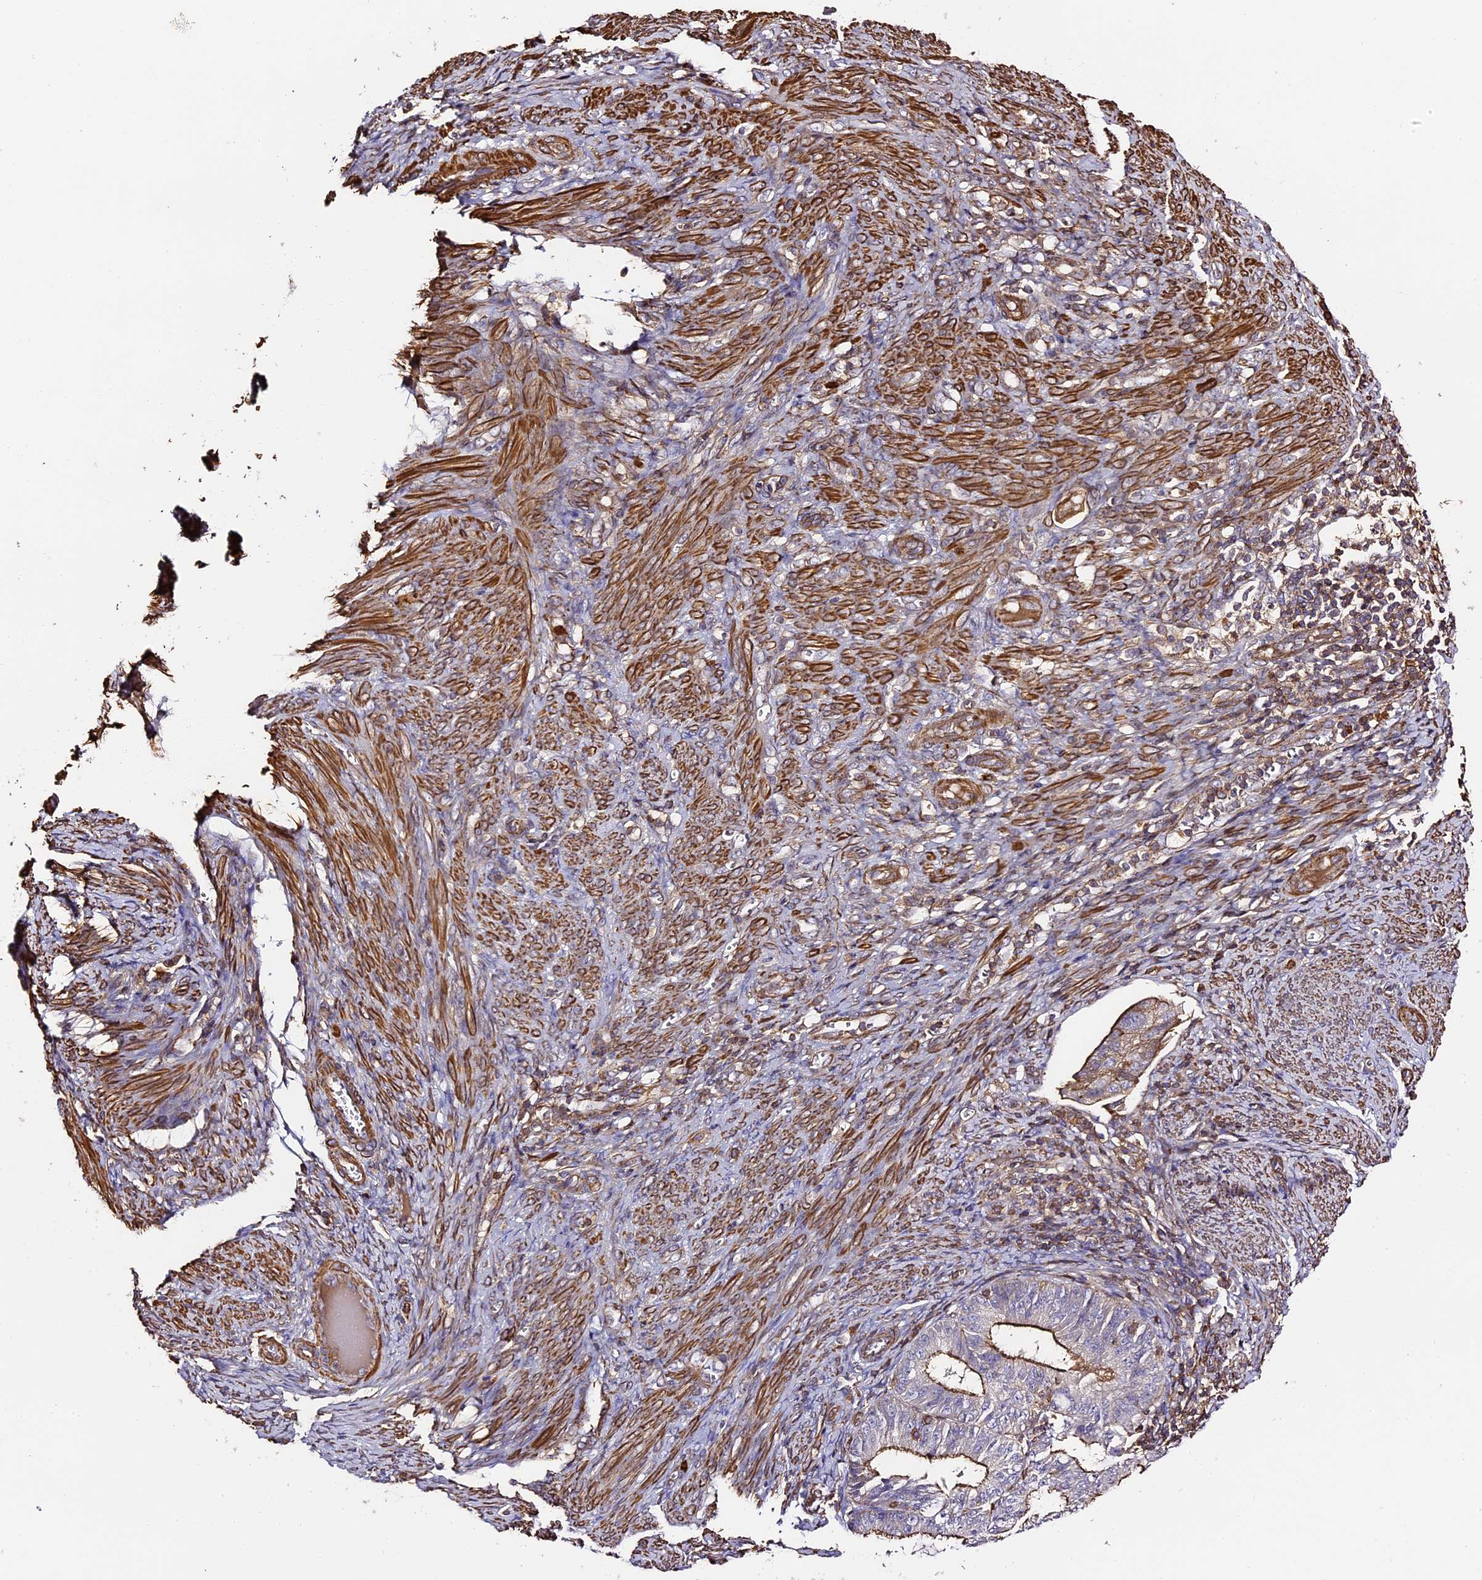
{"staining": {"intensity": "moderate", "quantity": "25%-75%", "location": "cytoplasmic/membranous"}, "tissue": "endometrial cancer", "cell_type": "Tumor cells", "image_type": "cancer", "snomed": [{"axis": "morphology", "description": "Adenocarcinoma, NOS"}, {"axis": "topography", "description": "Endometrium"}], "caption": "There is medium levels of moderate cytoplasmic/membranous staining in tumor cells of endometrial cancer, as demonstrated by immunohistochemical staining (brown color).", "gene": "RAPSN", "patient": {"sex": "female", "age": 51}}